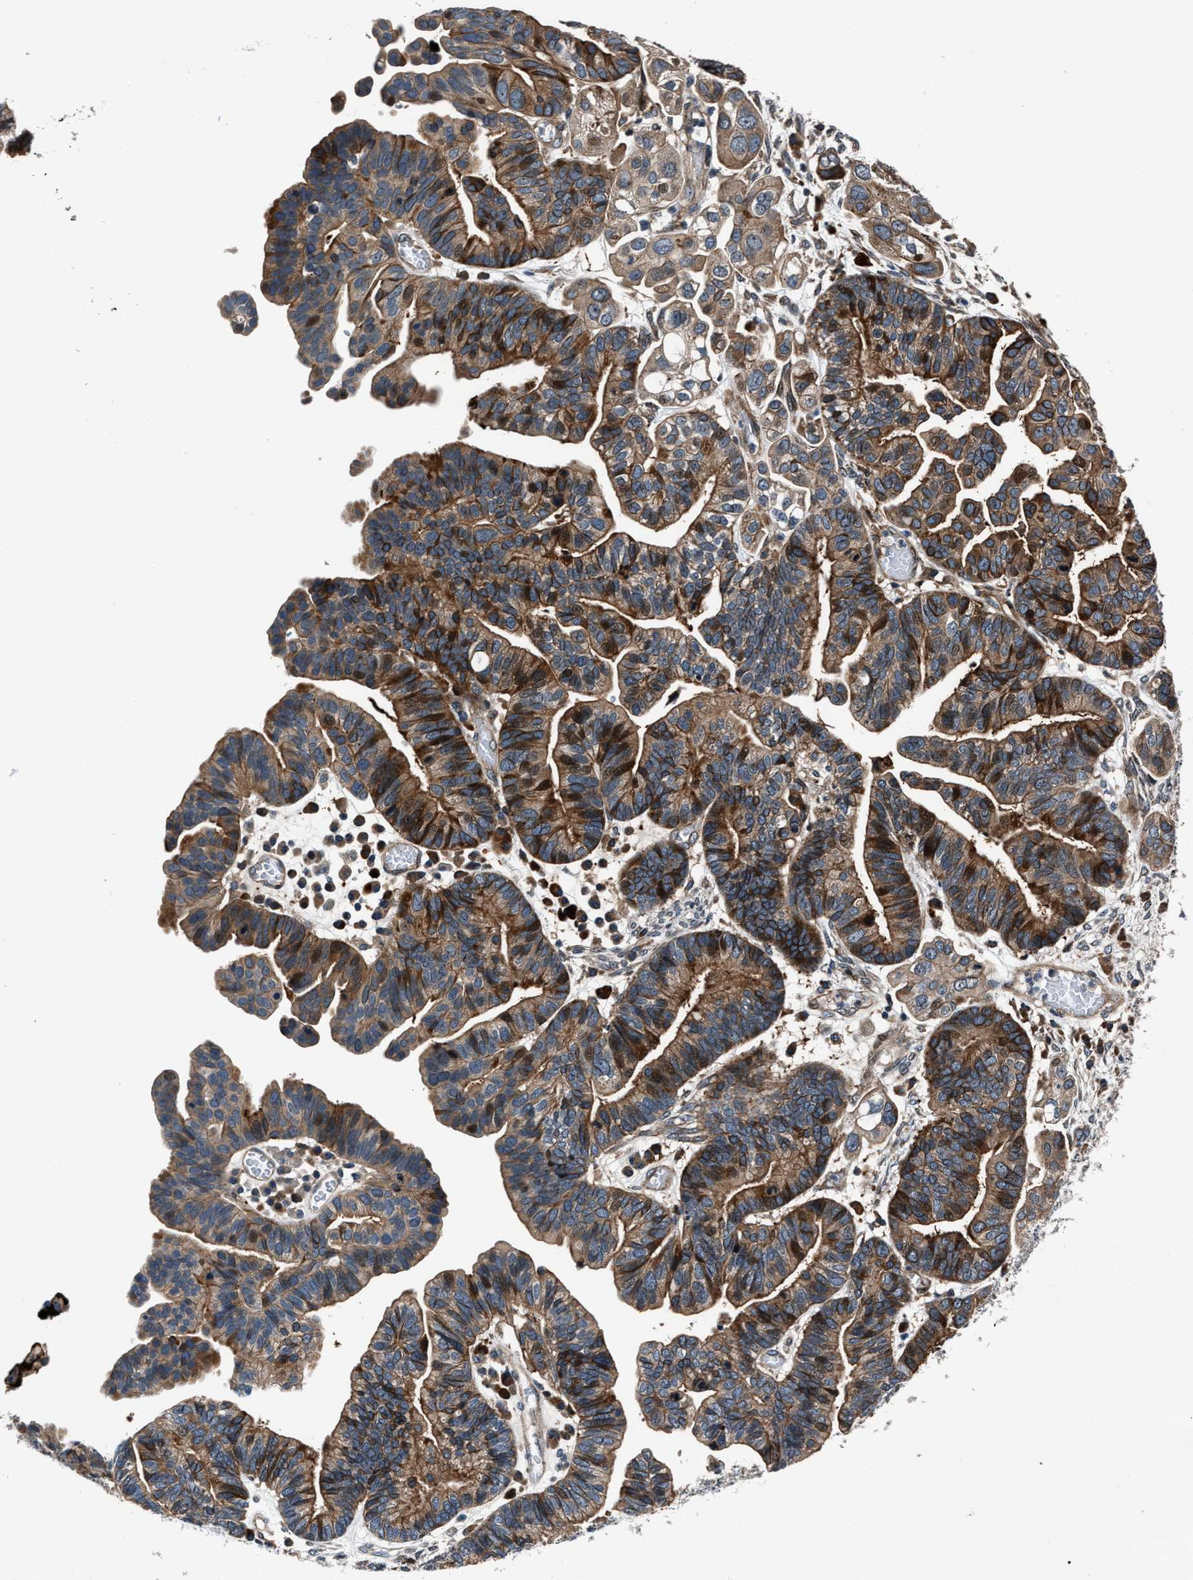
{"staining": {"intensity": "strong", "quantity": ">75%", "location": "cytoplasmic/membranous"}, "tissue": "ovarian cancer", "cell_type": "Tumor cells", "image_type": "cancer", "snomed": [{"axis": "morphology", "description": "Cystadenocarcinoma, serous, NOS"}, {"axis": "topography", "description": "Ovary"}], "caption": "Ovarian cancer (serous cystadenocarcinoma) stained with a brown dye demonstrates strong cytoplasmic/membranous positive staining in approximately >75% of tumor cells.", "gene": "DYNC2I1", "patient": {"sex": "female", "age": 56}}